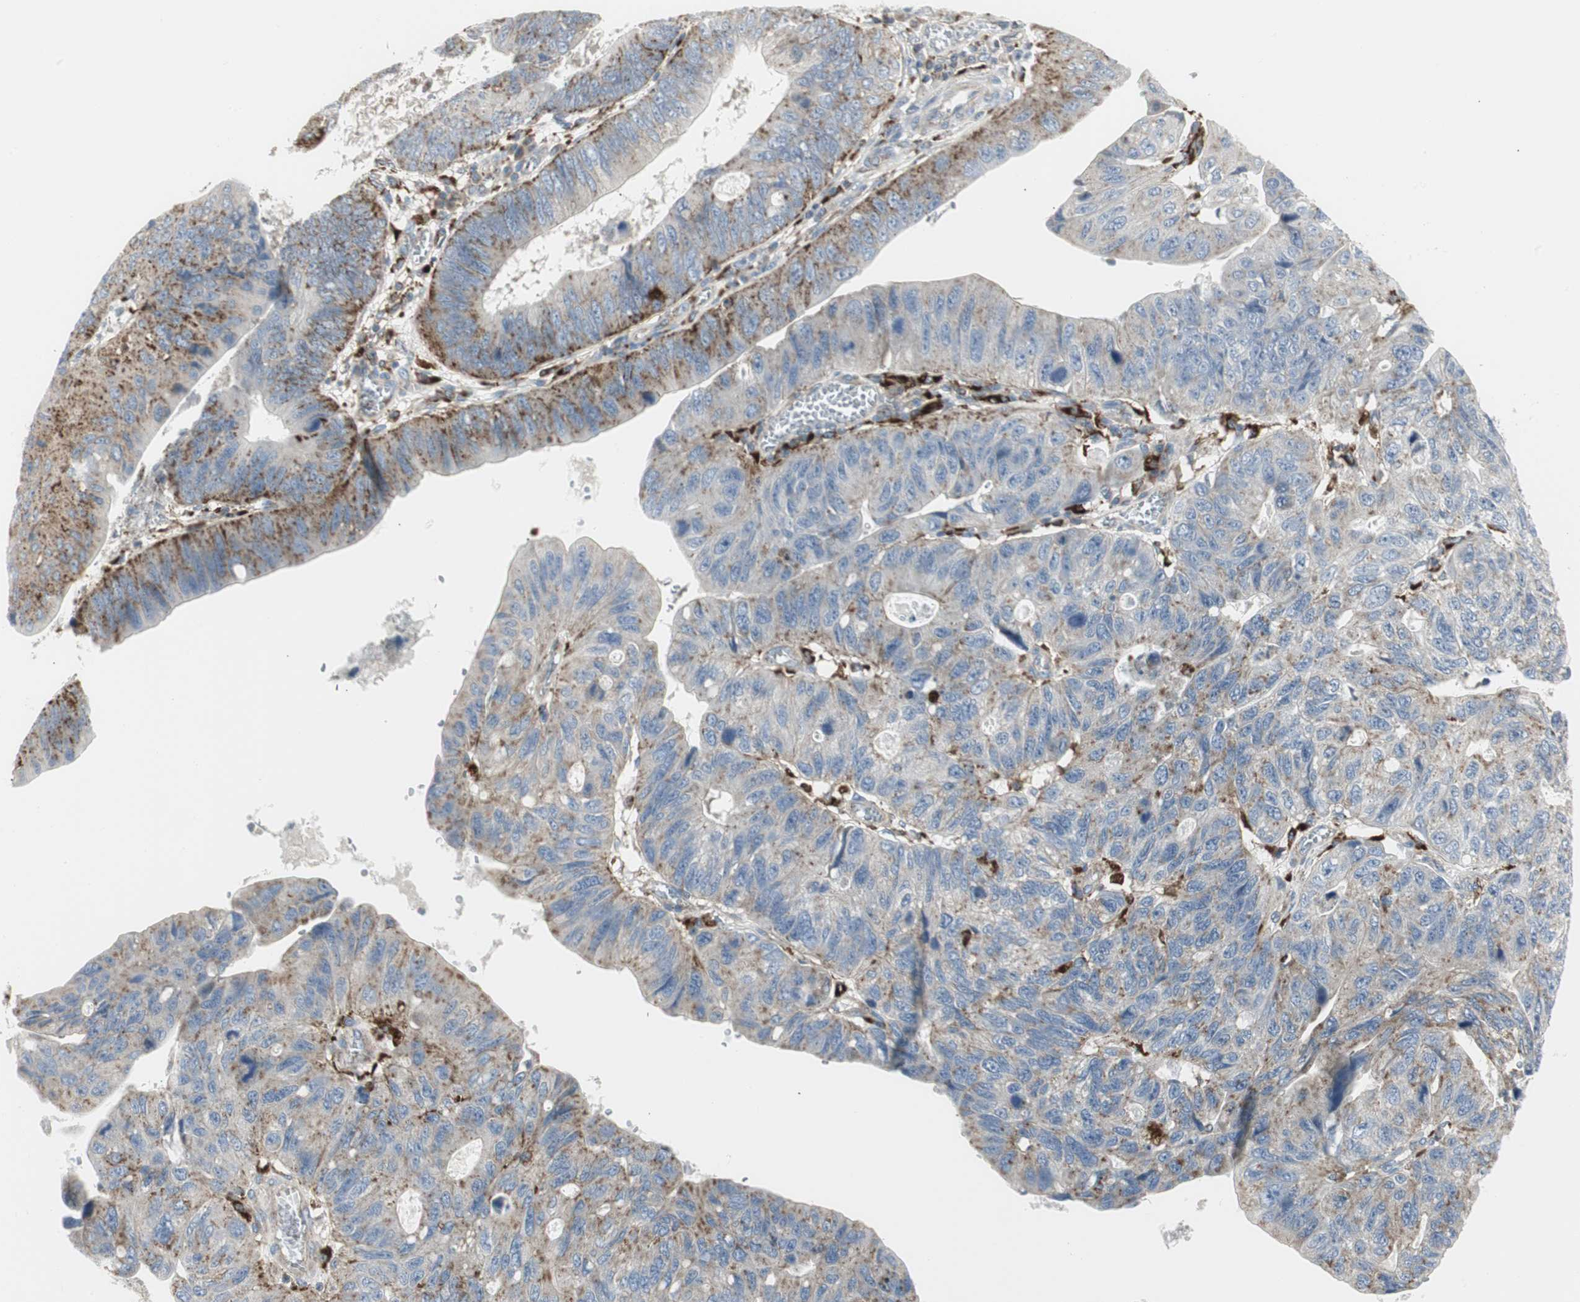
{"staining": {"intensity": "moderate", "quantity": "<25%", "location": "cytoplasmic/membranous"}, "tissue": "stomach cancer", "cell_type": "Tumor cells", "image_type": "cancer", "snomed": [{"axis": "morphology", "description": "Adenocarcinoma, NOS"}, {"axis": "topography", "description": "Stomach"}], "caption": "Human stomach cancer stained with a brown dye displays moderate cytoplasmic/membranous positive expression in approximately <25% of tumor cells.", "gene": "ATP6V1B2", "patient": {"sex": "male", "age": 59}}